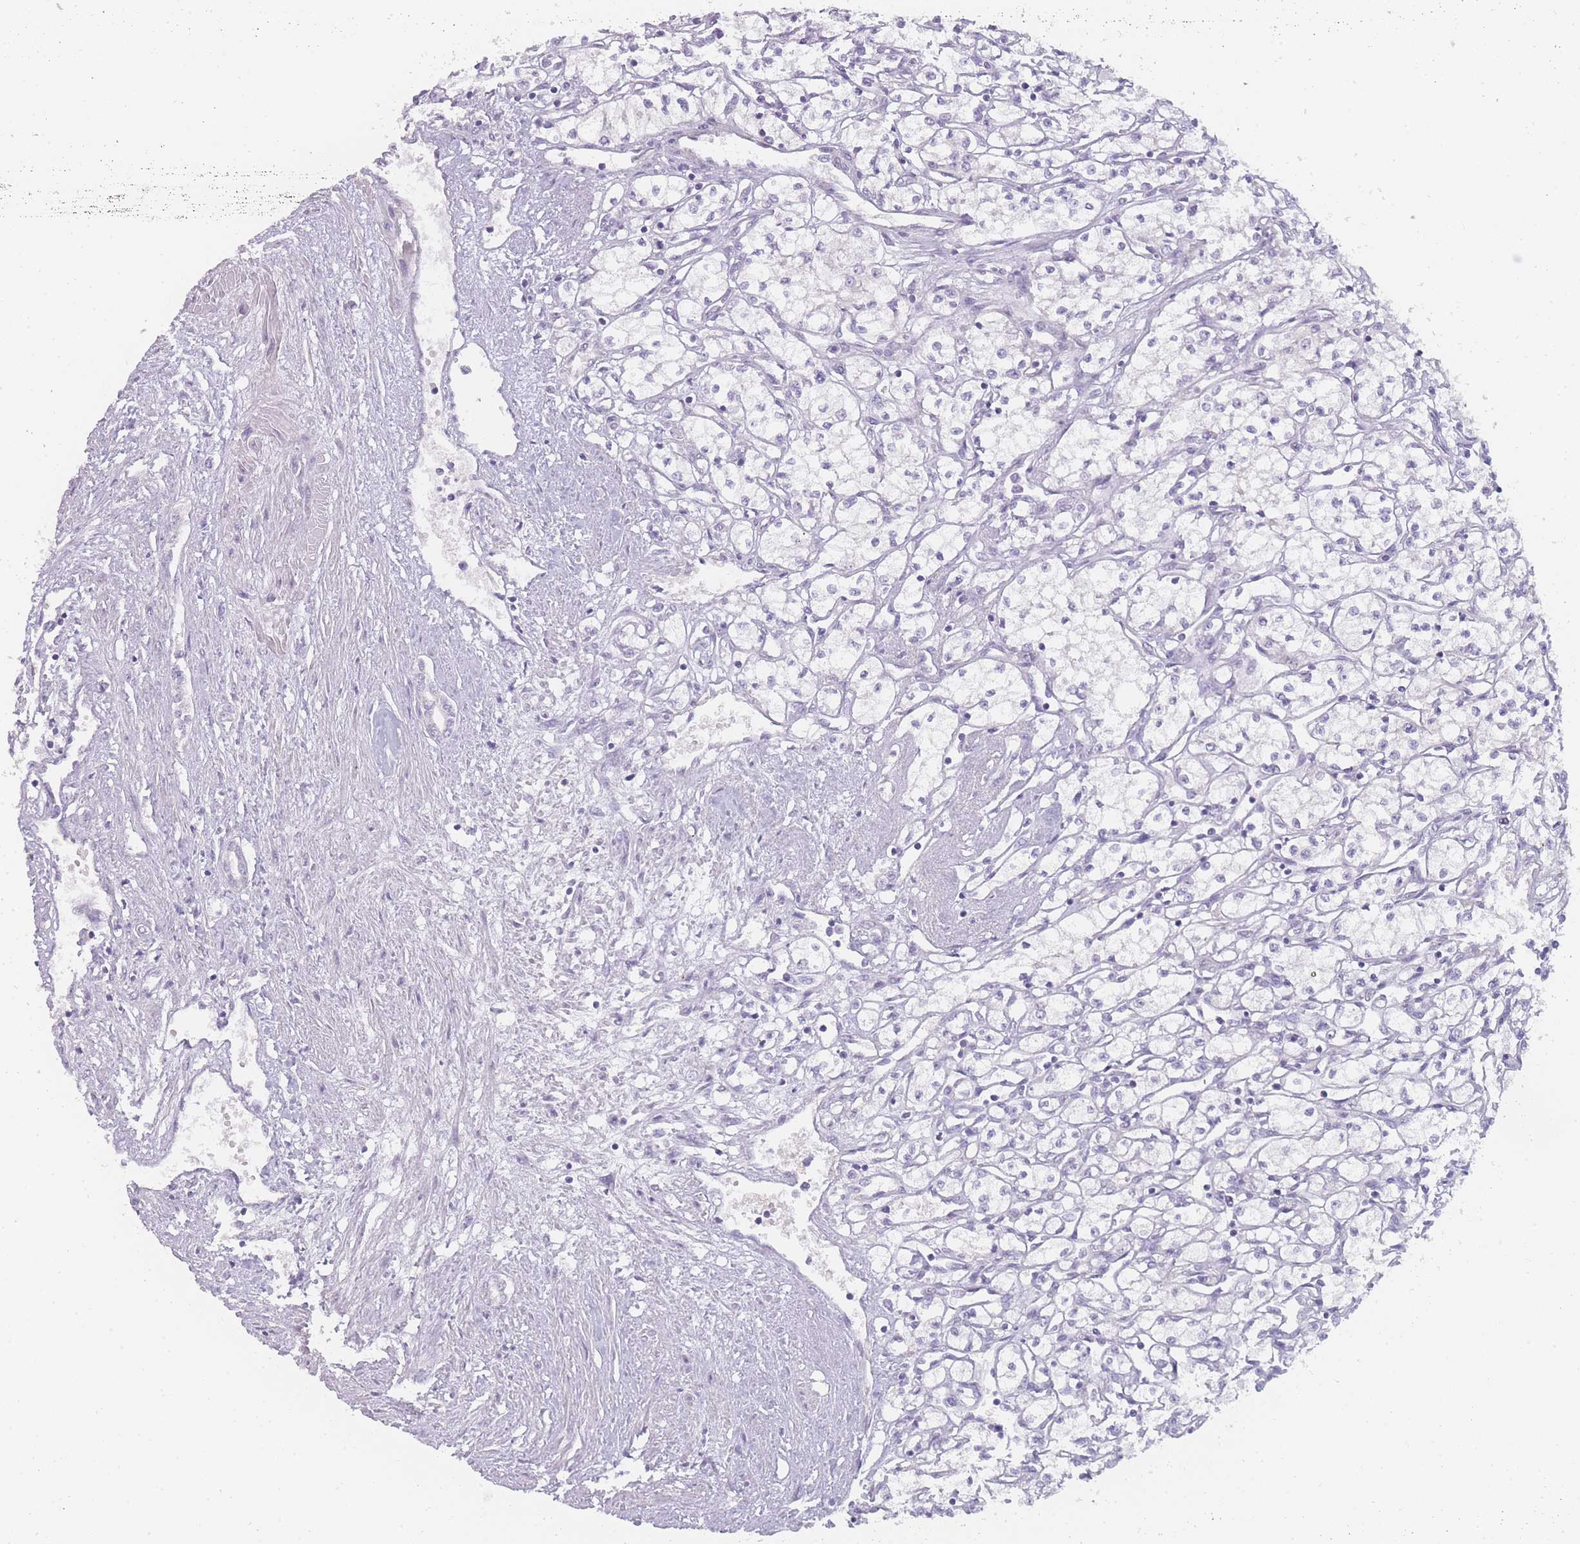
{"staining": {"intensity": "negative", "quantity": "none", "location": "none"}, "tissue": "renal cancer", "cell_type": "Tumor cells", "image_type": "cancer", "snomed": [{"axis": "morphology", "description": "Adenocarcinoma, NOS"}, {"axis": "topography", "description": "Kidney"}], "caption": "This is a image of IHC staining of renal cancer, which shows no positivity in tumor cells.", "gene": "INS", "patient": {"sex": "male", "age": 59}}